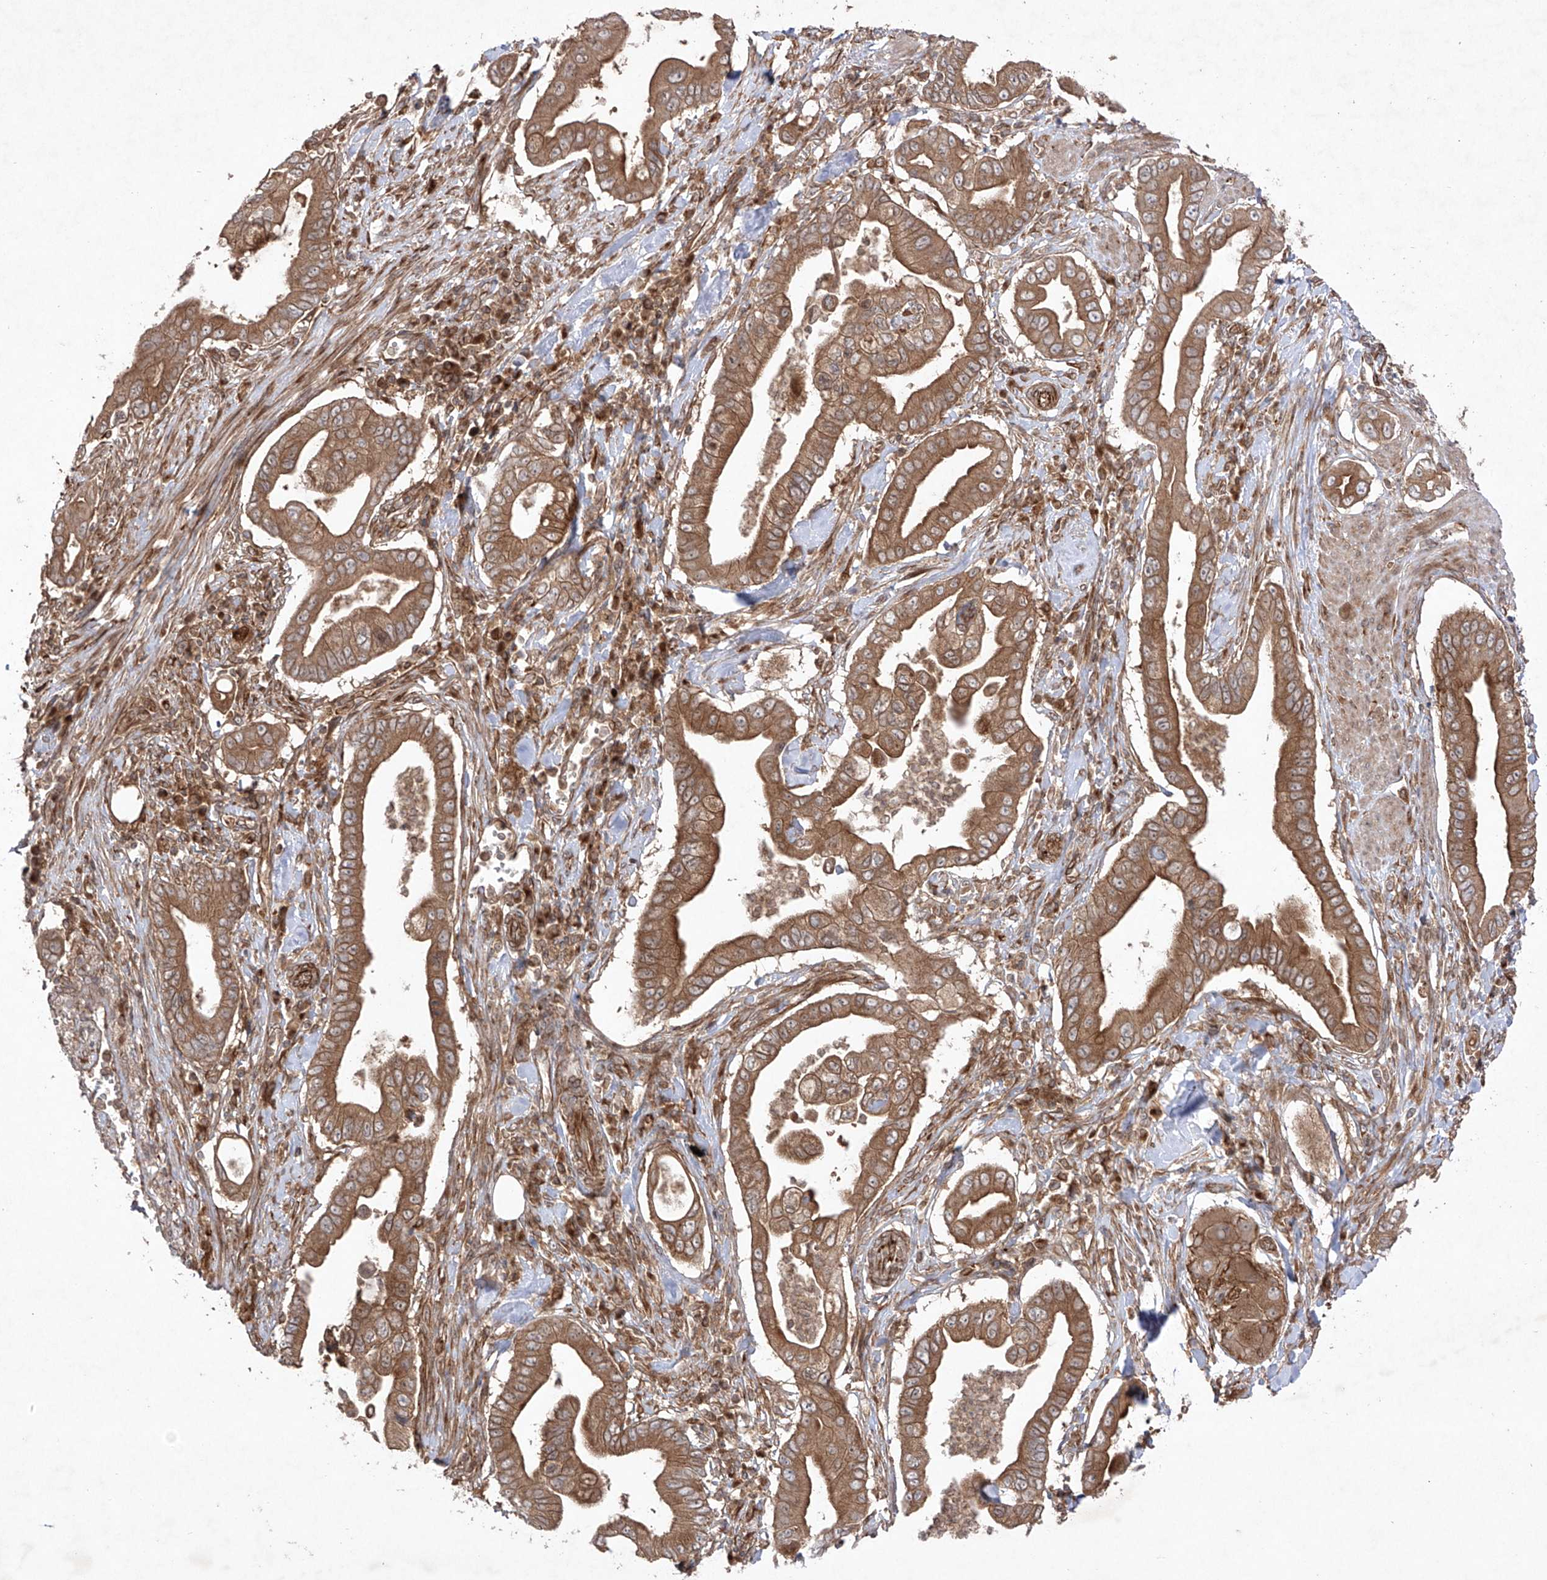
{"staining": {"intensity": "moderate", "quantity": ">75%", "location": "cytoplasmic/membranous"}, "tissue": "pancreatic cancer", "cell_type": "Tumor cells", "image_type": "cancer", "snomed": [{"axis": "morphology", "description": "Adenocarcinoma, NOS"}, {"axis": "topography", "description": "Pancreas"}], "caption": "Brown immunohistochemical staining in pancreatic cancer (adenocarcinoma) shows moderate cytoplasmic/membranous positivity in about >75% of tumor cells.", "gene": "YKT6", "patient": {"sex": "male", "age": 78}}